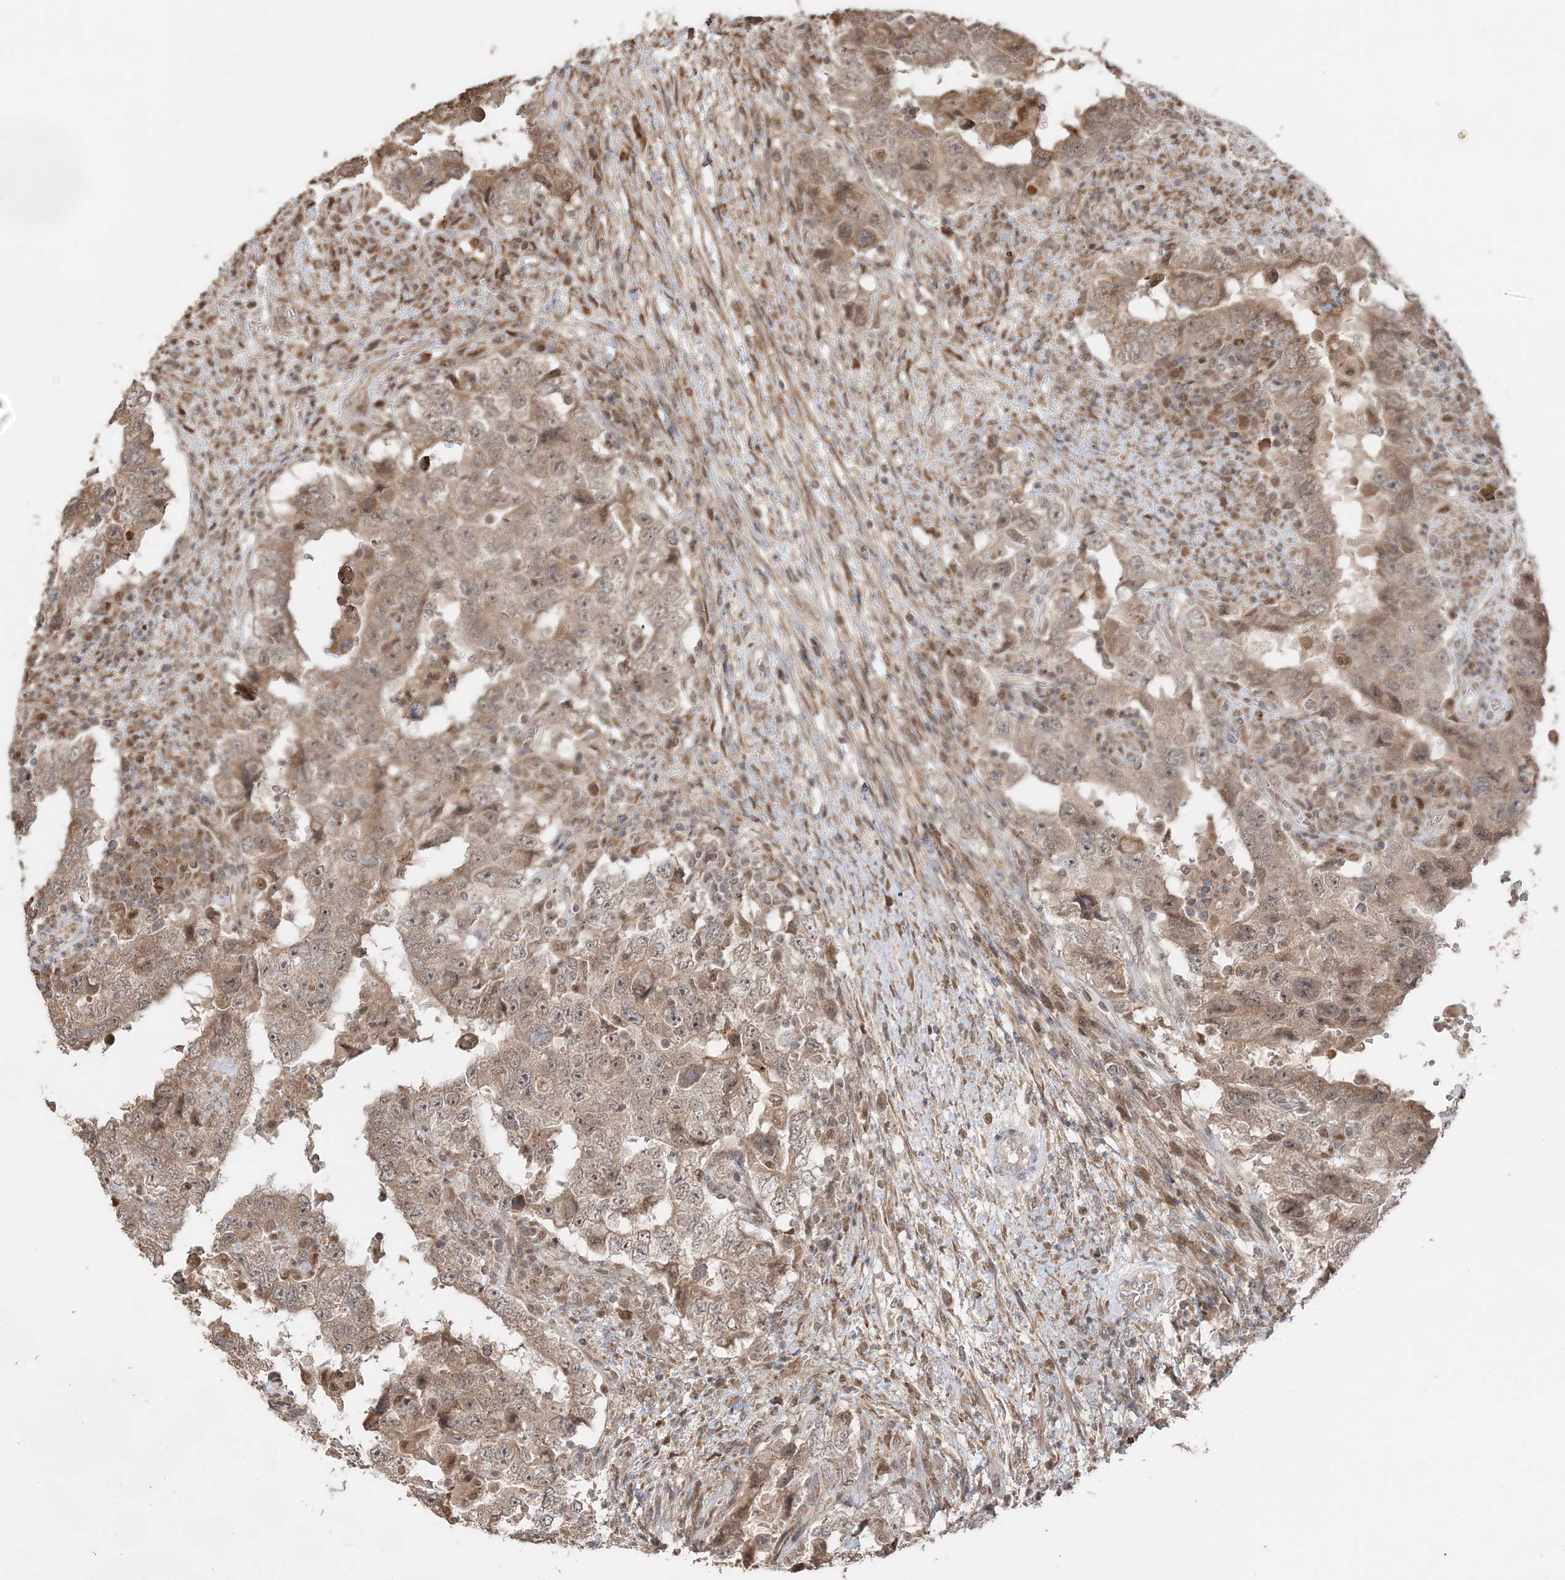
{"staining": {"intensity": "weak", "quantity": ">75%", "location": "cytoplasmic/membranous"}, "tissue": "testis cancer", "cell_type": "Tumor cells", "image_type": "cancer", "snomed": [{"axis": "morphology", "description": "Carcinoma, Embryonal, NOS"}, {"axis": "topography", "description": "Testis"}], "caption": "Testis embryonal carcinoma stained with a brown dye displays weak cytoplasmic/membranous positive expression in approximately >75% of tumor cells.", "gene": "SLU7", "patient": {"sex": "male", "age": 26}}